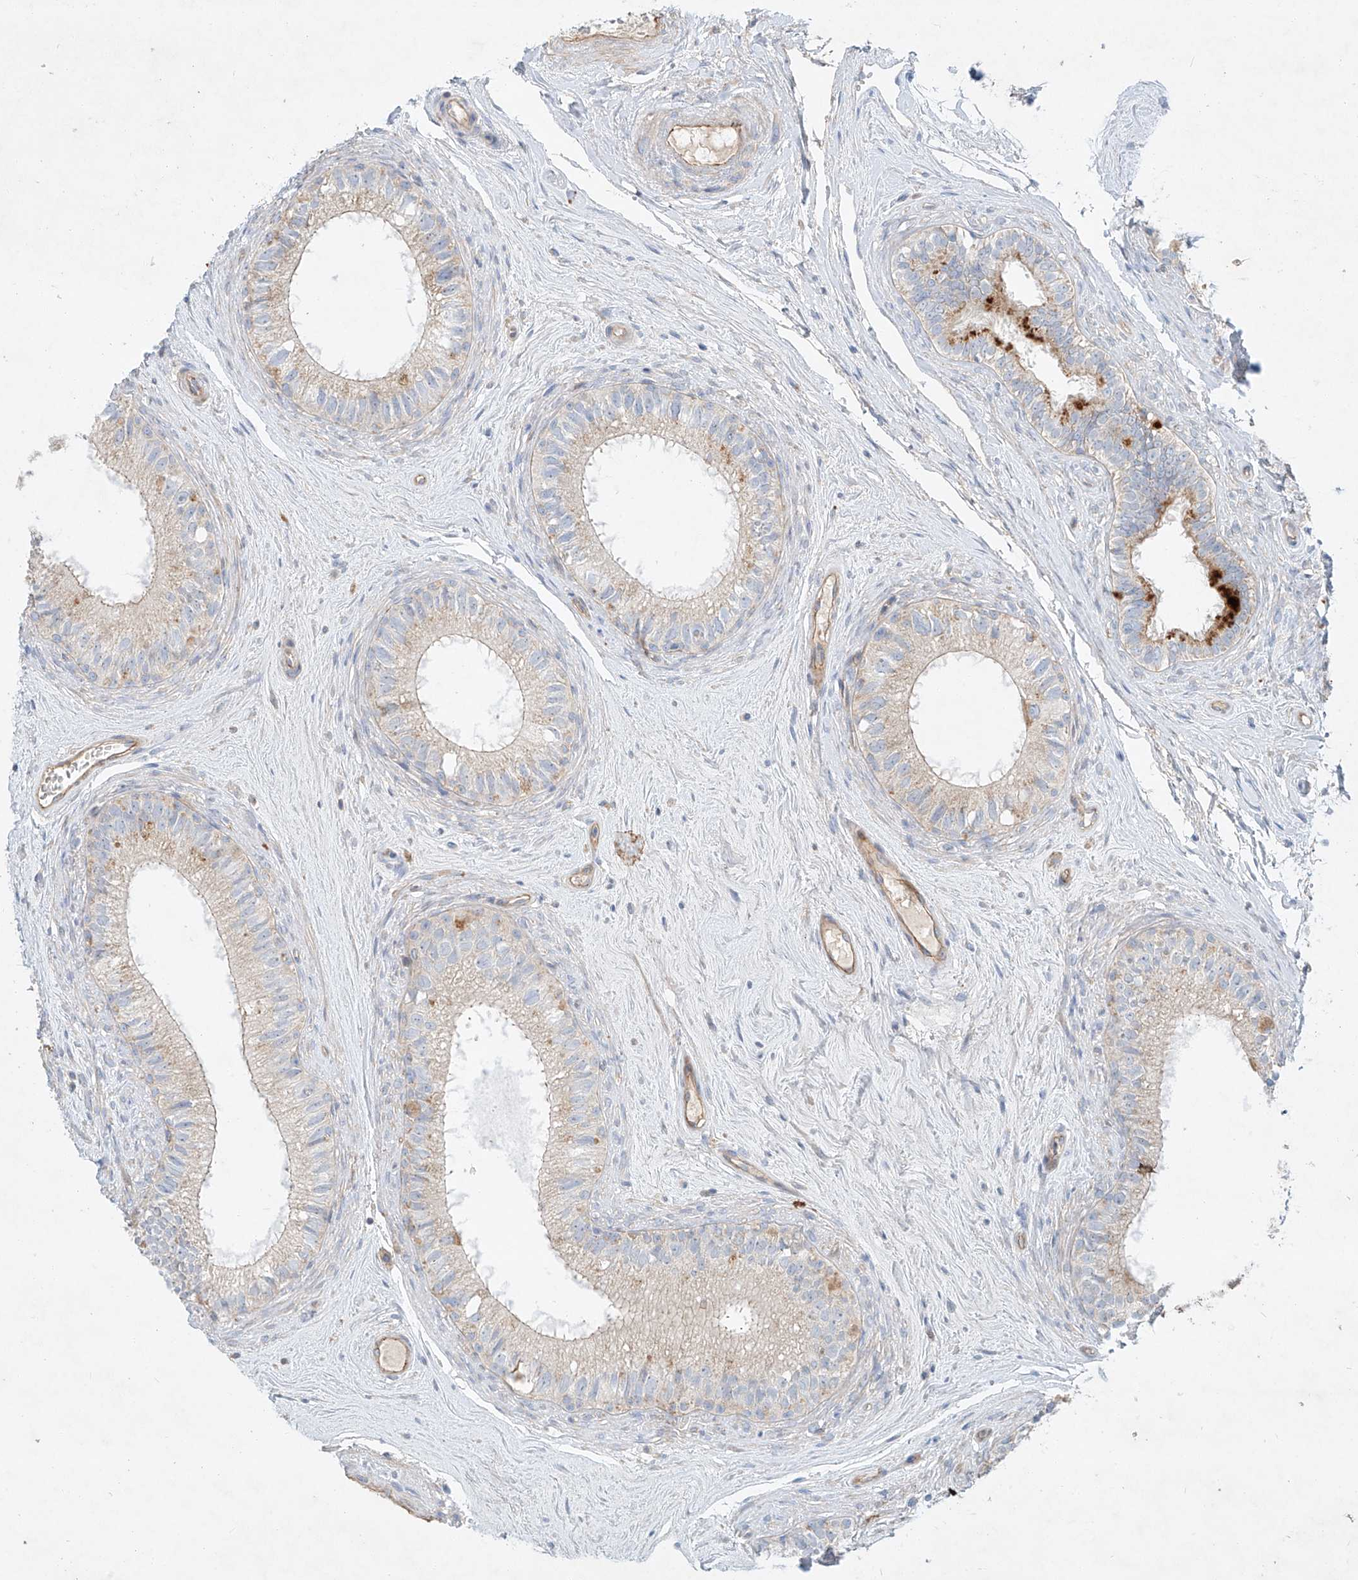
{"staining": {"intensity": "weak", "quantity": "25%-75%", "location": "cytoplasmic/membranous"}, "tissue": "epididymis", "cell_type": "Glandular cells", "image_type": "normal", "snomed": [{"axis": "morphology", "description": "Normal tissue, NOS"}, {"axis": "topography", "description": "Epididymis"}], "caption": "Brown immunohistochemical staining in benign human epididymis displays weak cytoplasmic/membranous positivity in about 25%-75% of glandular cells.", "gene": "AJM1", "patient": {"sex": "male", "age": 71}}